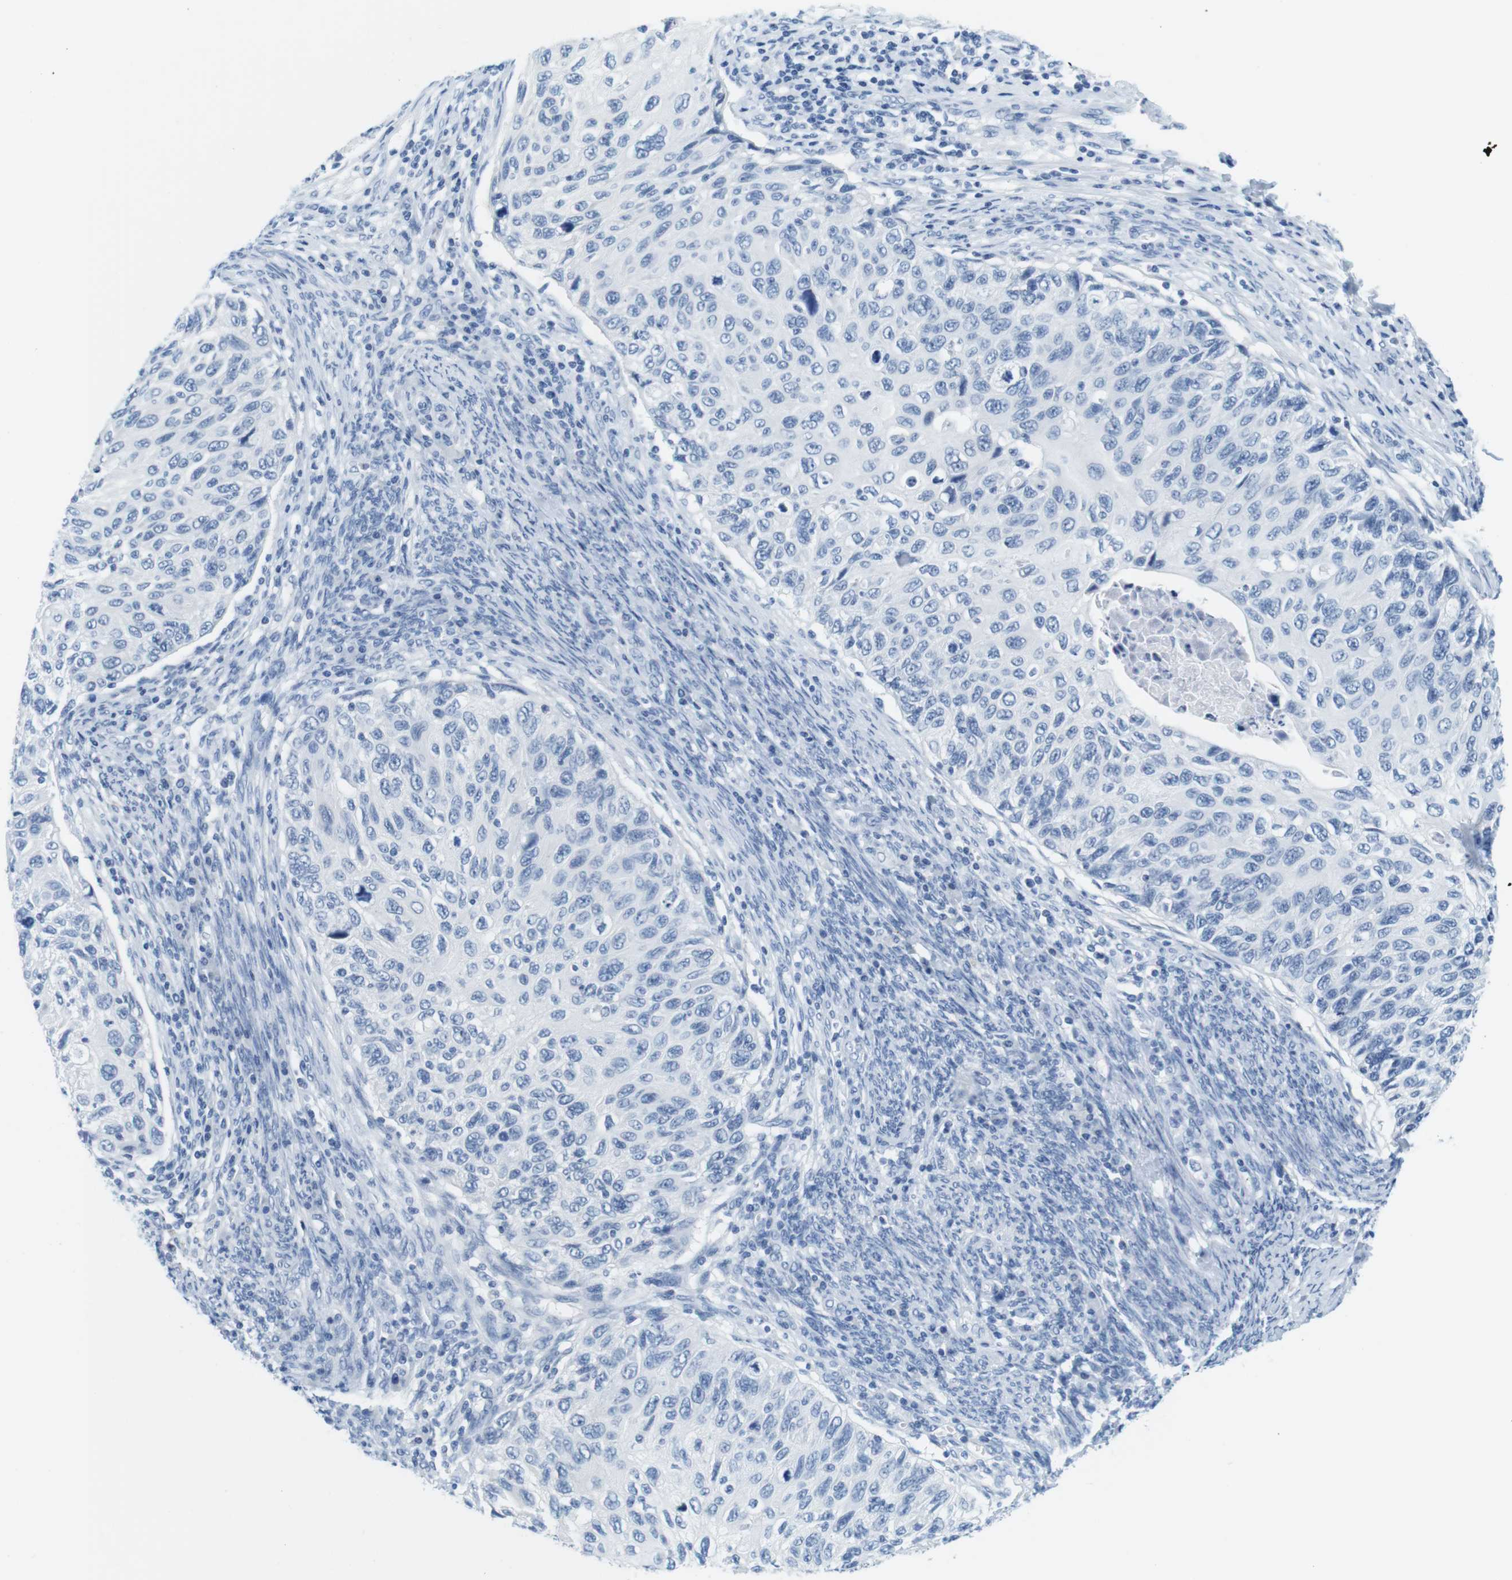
{"staining": {"intensity": "negative", "quantity": "none", "location": "none"}, "tissue": "cervical cancer", "cell_type": "Tumor cells", "image_type": "cancer", "snomed": [{"axis": "morphology", "description": "Squamous cell carcinoma, NOS"}, {"axis": "topography", "description": "Cervix"}], "caption": "The histopathology image exhibits no staining of tumor cells in squamous cell carcinoma (cervical). (DAB IHC visualized using brightfield microscopy, high magnification).", "gene": "CYP2C9", "patient": {"sex": "female", "age": 70}}